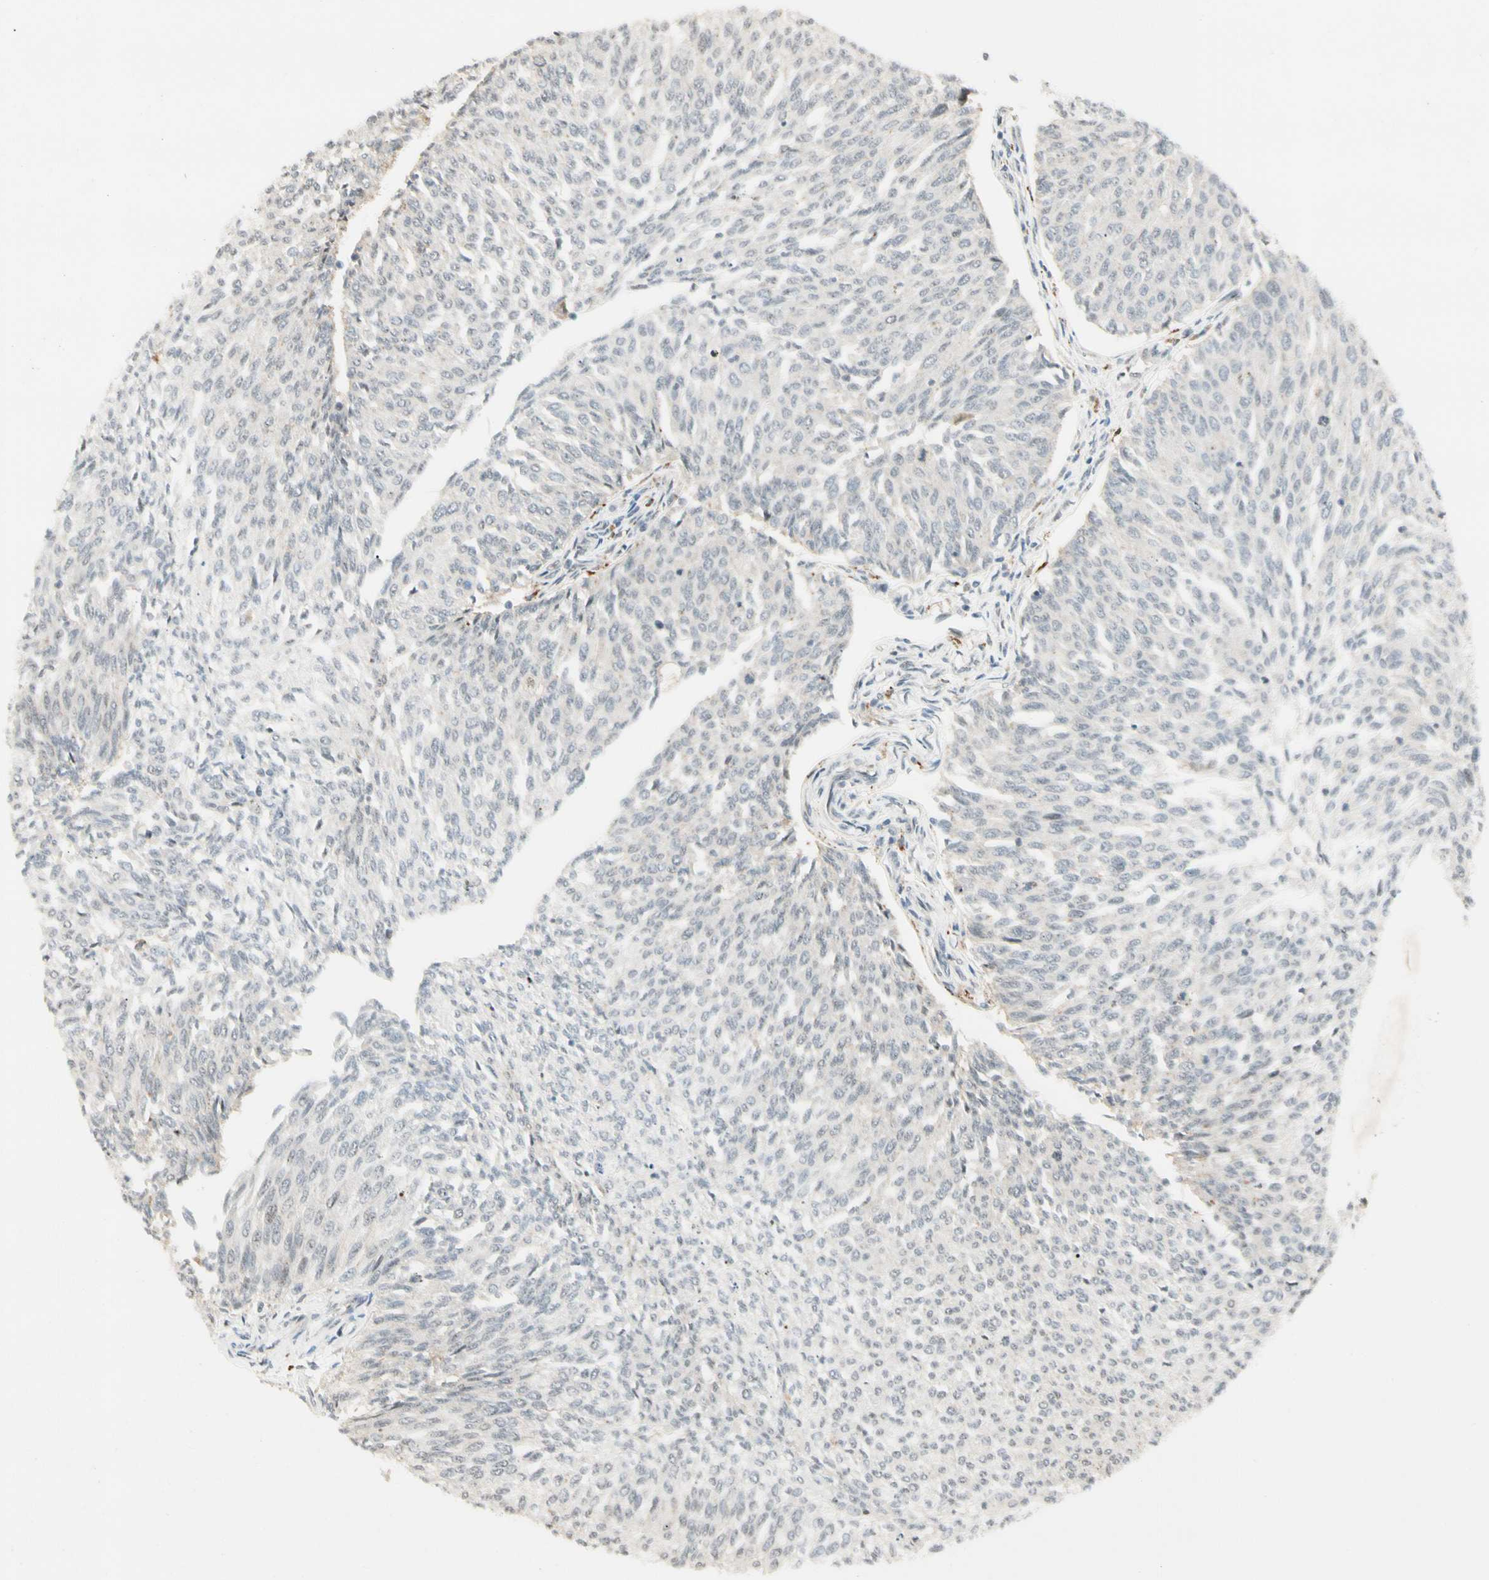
{"staining": {"intensity": "negative", "quantity": "none", "location": "none"}, "tissue": "urothelial cancer", "cell_type": "Tumor cells", "image_type": "cancer", "snomed": [{"axis": "morphology", "description": "Urothelial carcinoma, Low grade"}, {"axis": "topography", "description": "Urinary bladder"}], "caption": "An image of low-grade urothelial carcinoma stained for a protein exhibits no brown staining in tumor cells.", "gene": "FNDC3B", "patient": {"sex": "female", "age": 79}}